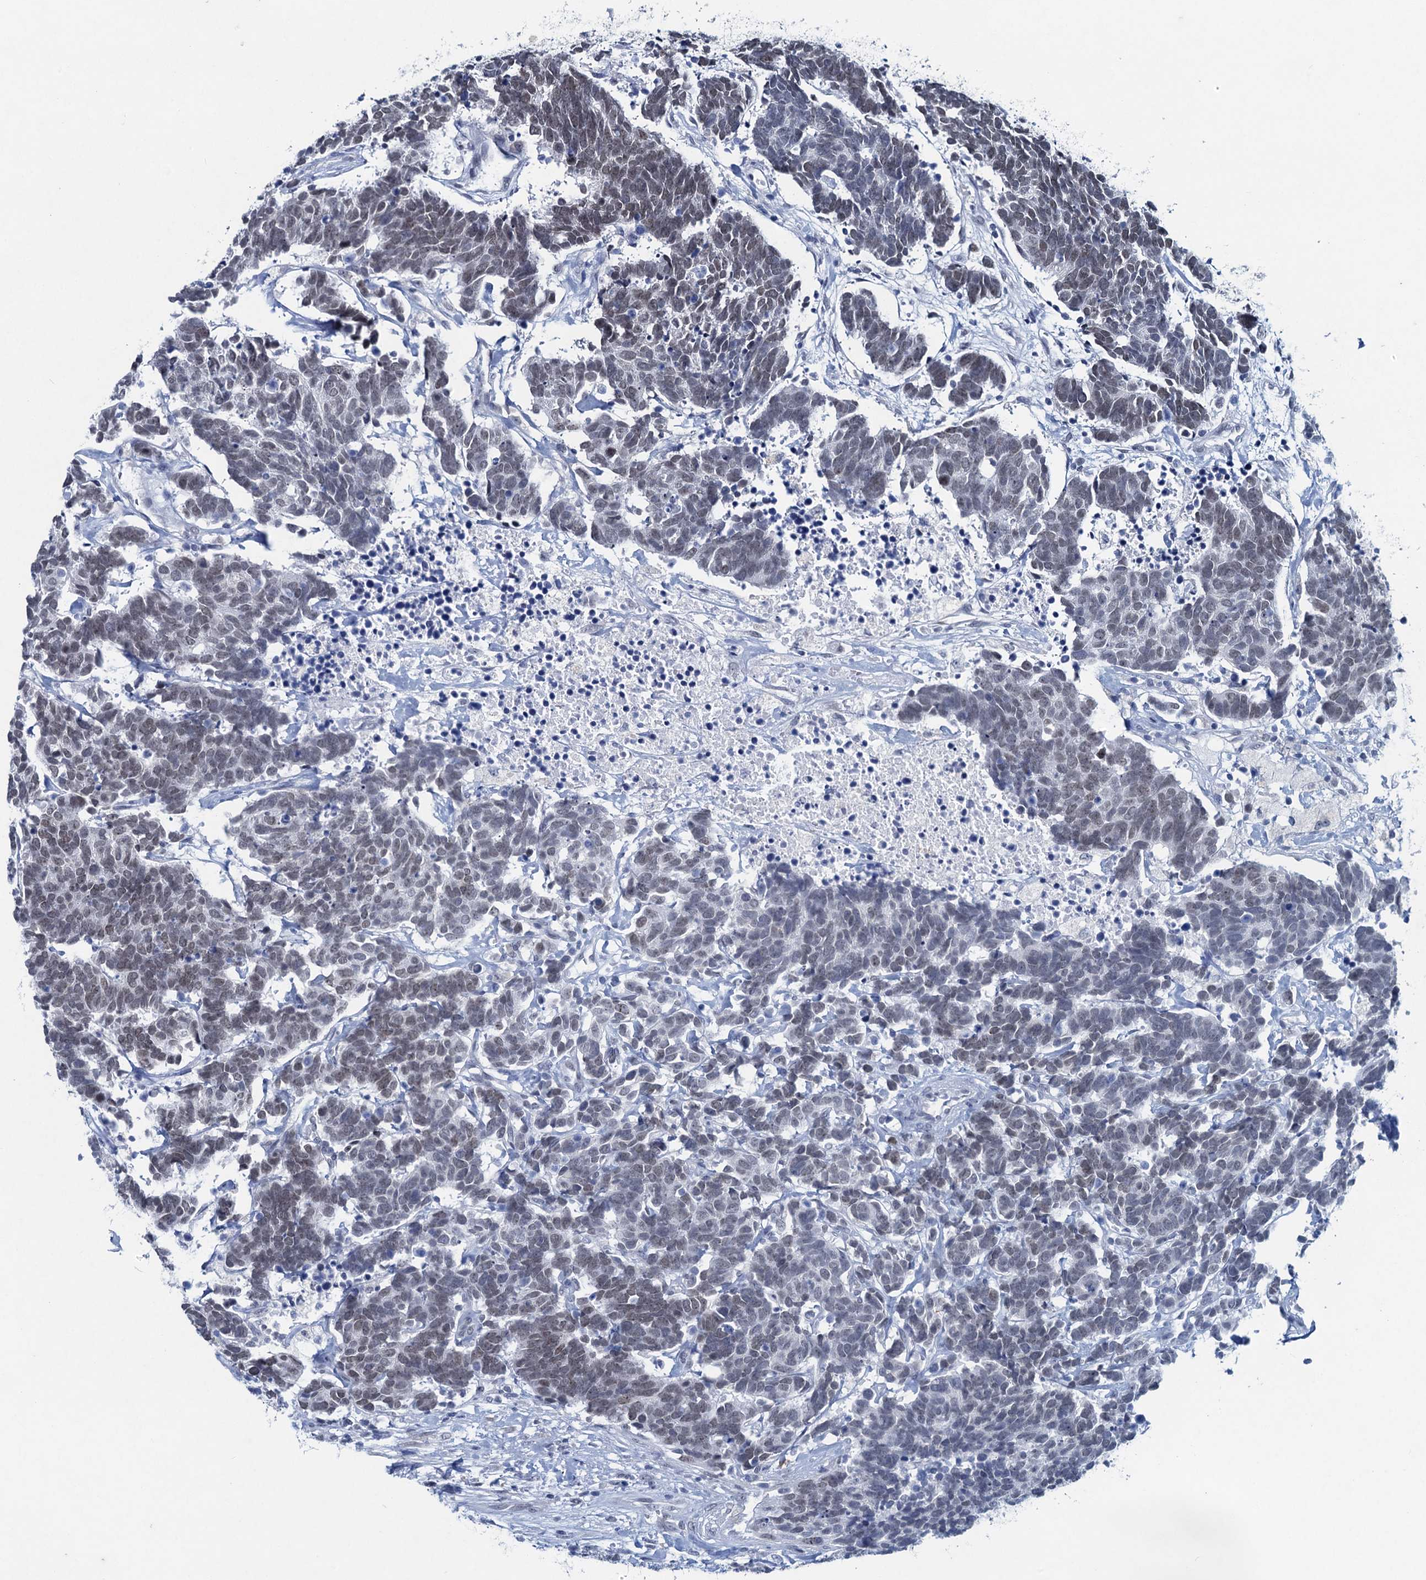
{"staining": {"intensity": "weak", "quantity": ">75%", "location": "nuclear"}, "tissue": "carcinoid", "cell_type": "Tumor cells", "image_type": "cancer", "snomed": [{"axis": "morphology", "description": "Carcinoma, NOS"}, {"axis": "morphology", "description": "Carcinoid, malignant, NOS"}, {"axis": "topography", "description": "Urinary bladder"}], "caption": "Brown immunohistochemical staining in human carcinoid (malignant) shows weak nuclear staining in approximately >75% of tumor cells.", "gene": "HAPSTR1", "patient": {"sex": "male", "age": 57}}